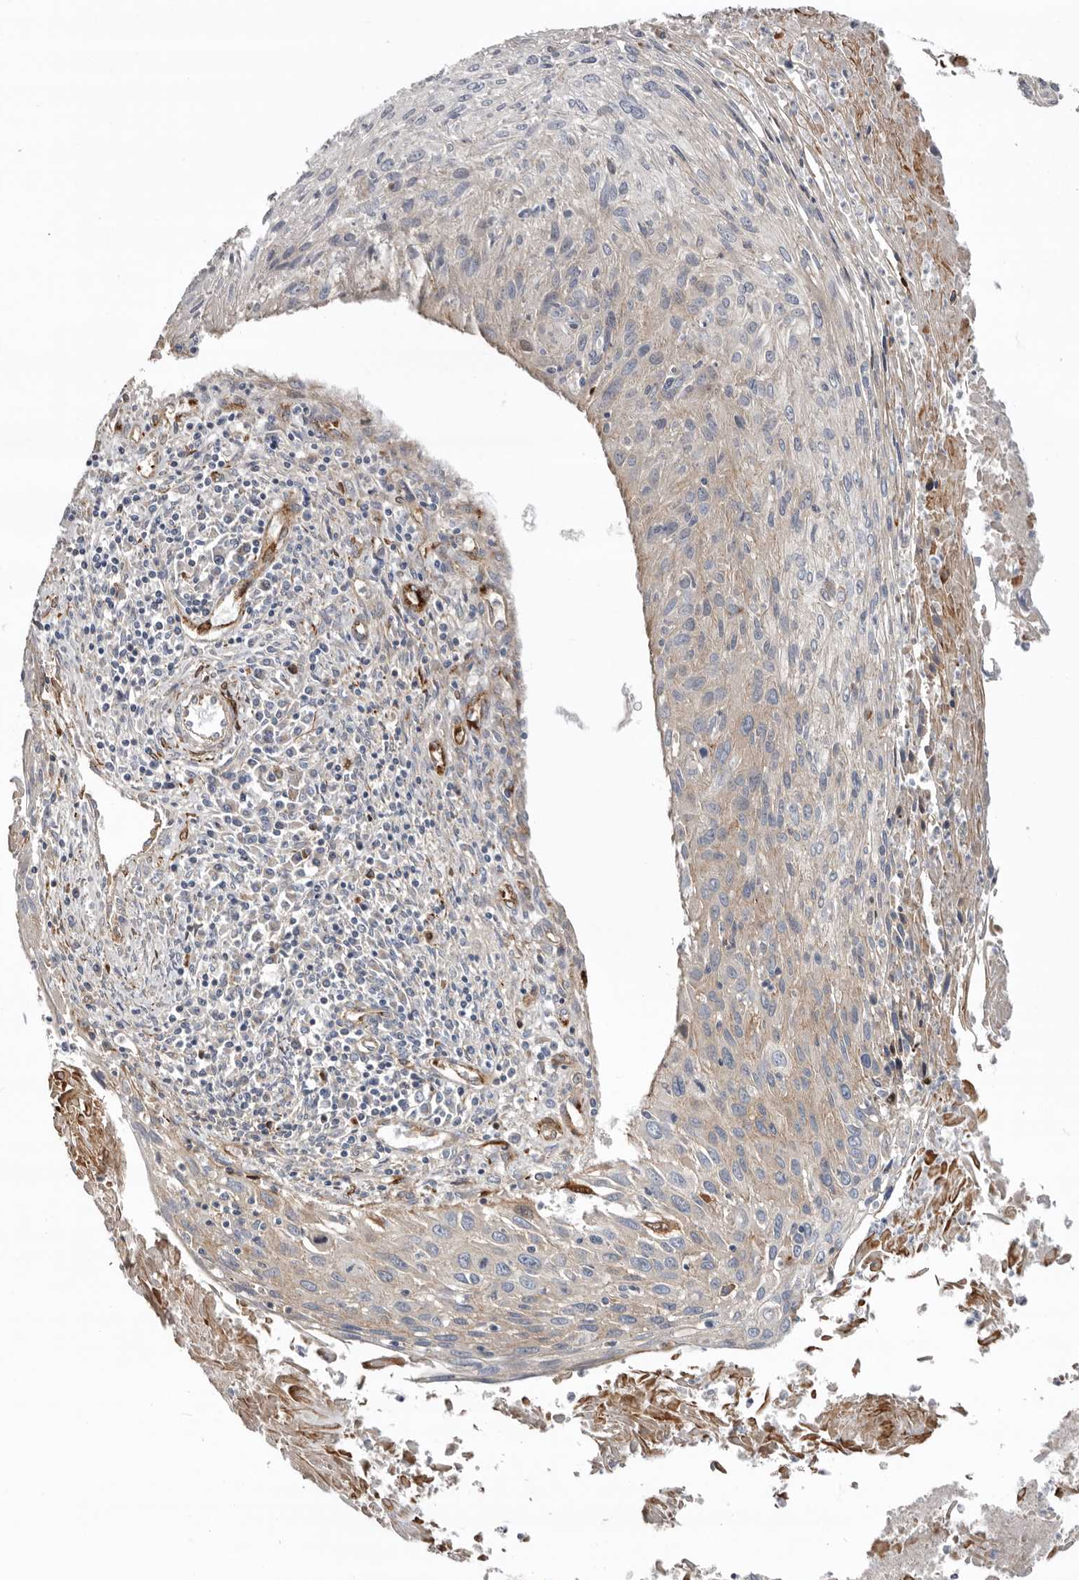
{"staining": {"intensity": "weak", "quantity": "25%-75%", "location": "cytoplasmic/membranous"}, "tissue": "cervical cancer", "cell_type": "Tumor cells", "image_type": "cancer", "snomed": [{"axis": "morphology", "description": "Squamous cell carcinoma, NOS"}, {"axis": "topography", "description": "Cervix"}], "caption": "Human squamous cell carcinoma (cervical) stained with a protein marker exhibits weak staining in tumor cells.", "gene": "LUZP1", "patient": {"sex": "female", "age": 51}}